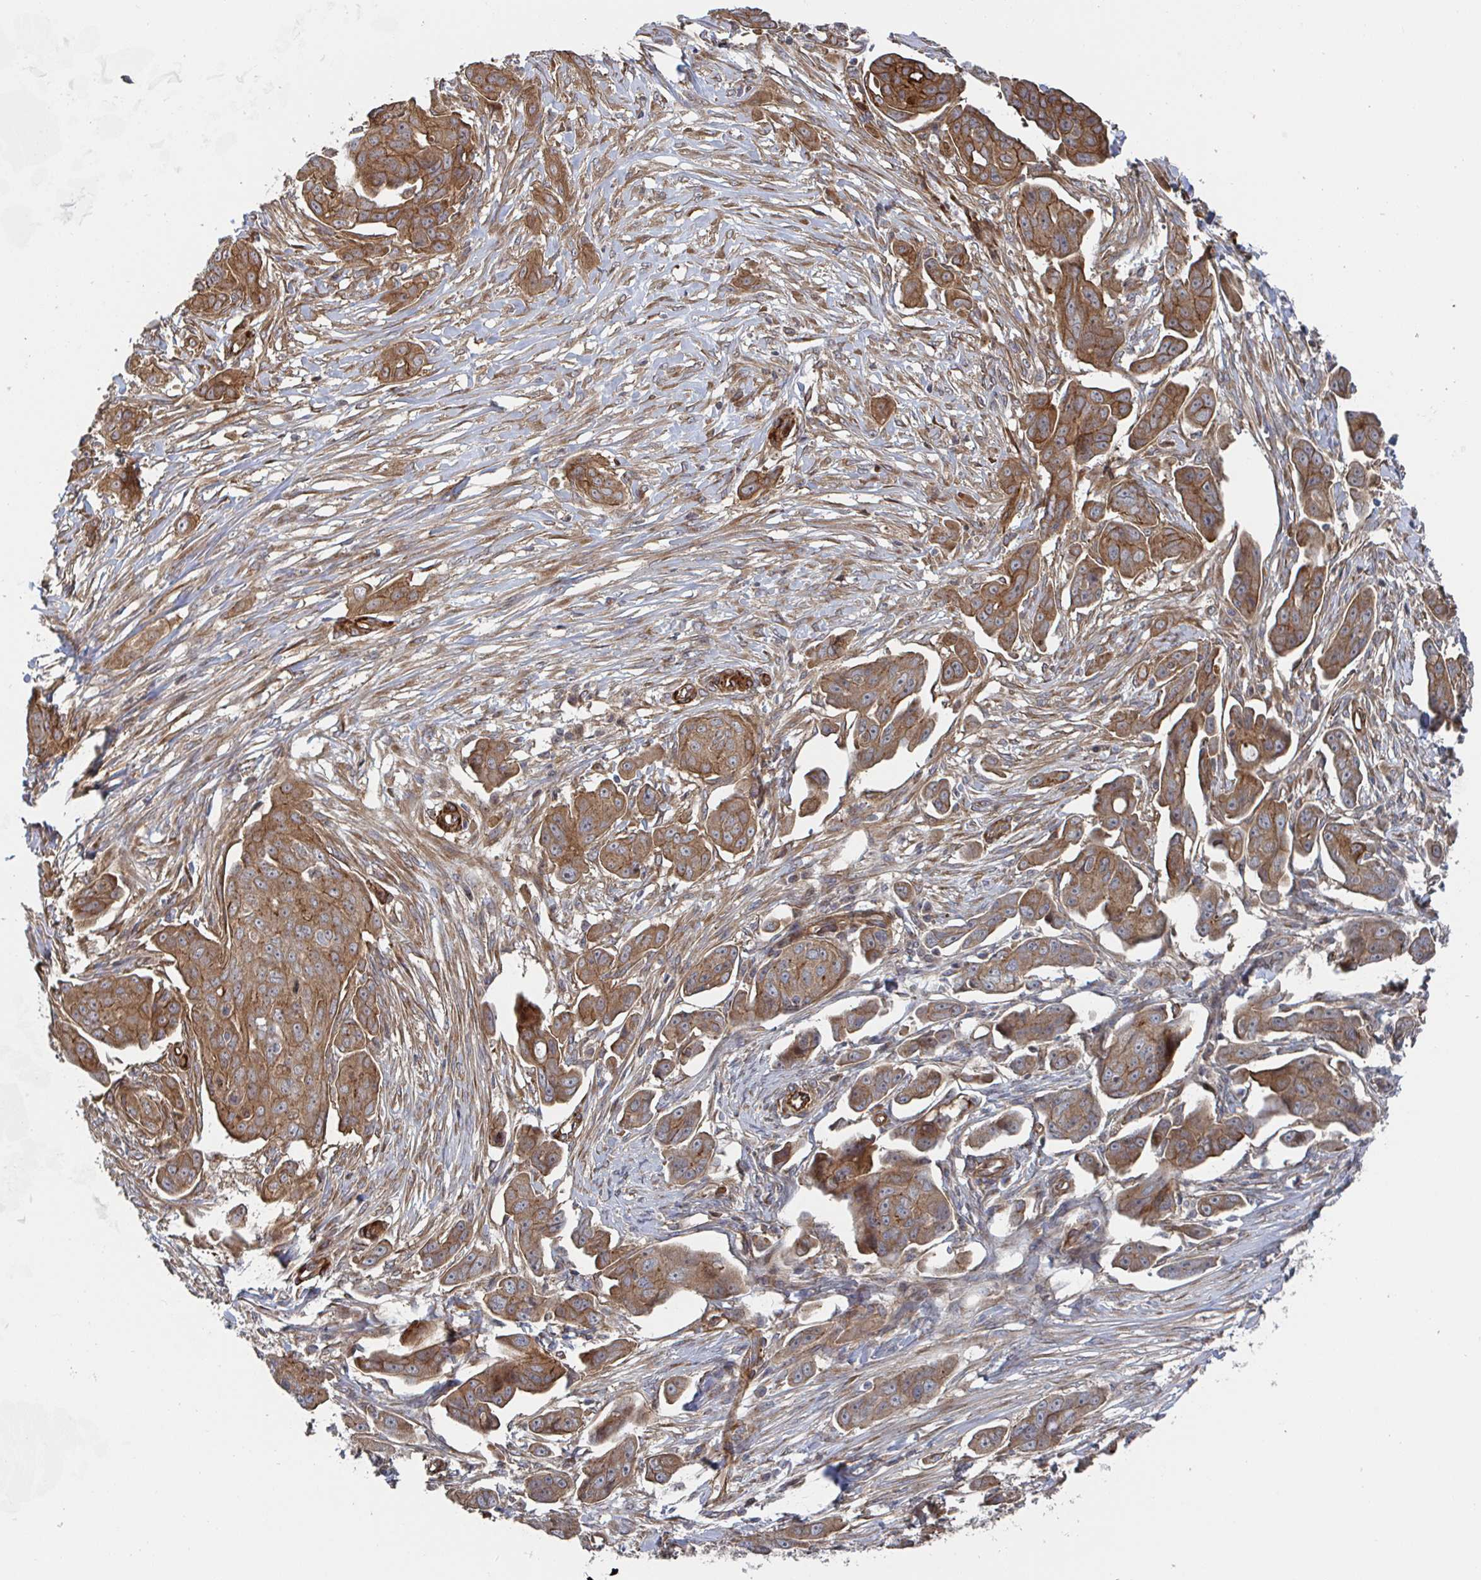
{"staining": {"intensity": "moderate", "quantity": ">75%", "location": "cytoplasmic/membranous"}, "tissue": "ovarian cancer", "cell_type": "Tumor cells", "image_type": "cancer", "snomed": [{"axis": "morphology", "description": "Carcinoma, endometroid"}, {"axis": "topography", "description": "Ovary"}], "caption": "The image displays a brown stain indicating the presence of a protein in the cytoplasmic/membranous of tumor cells in endometroid carcinoma (ovarian).", "gene": "DVL3", "patient": {"sex": "female", "age": 70}}